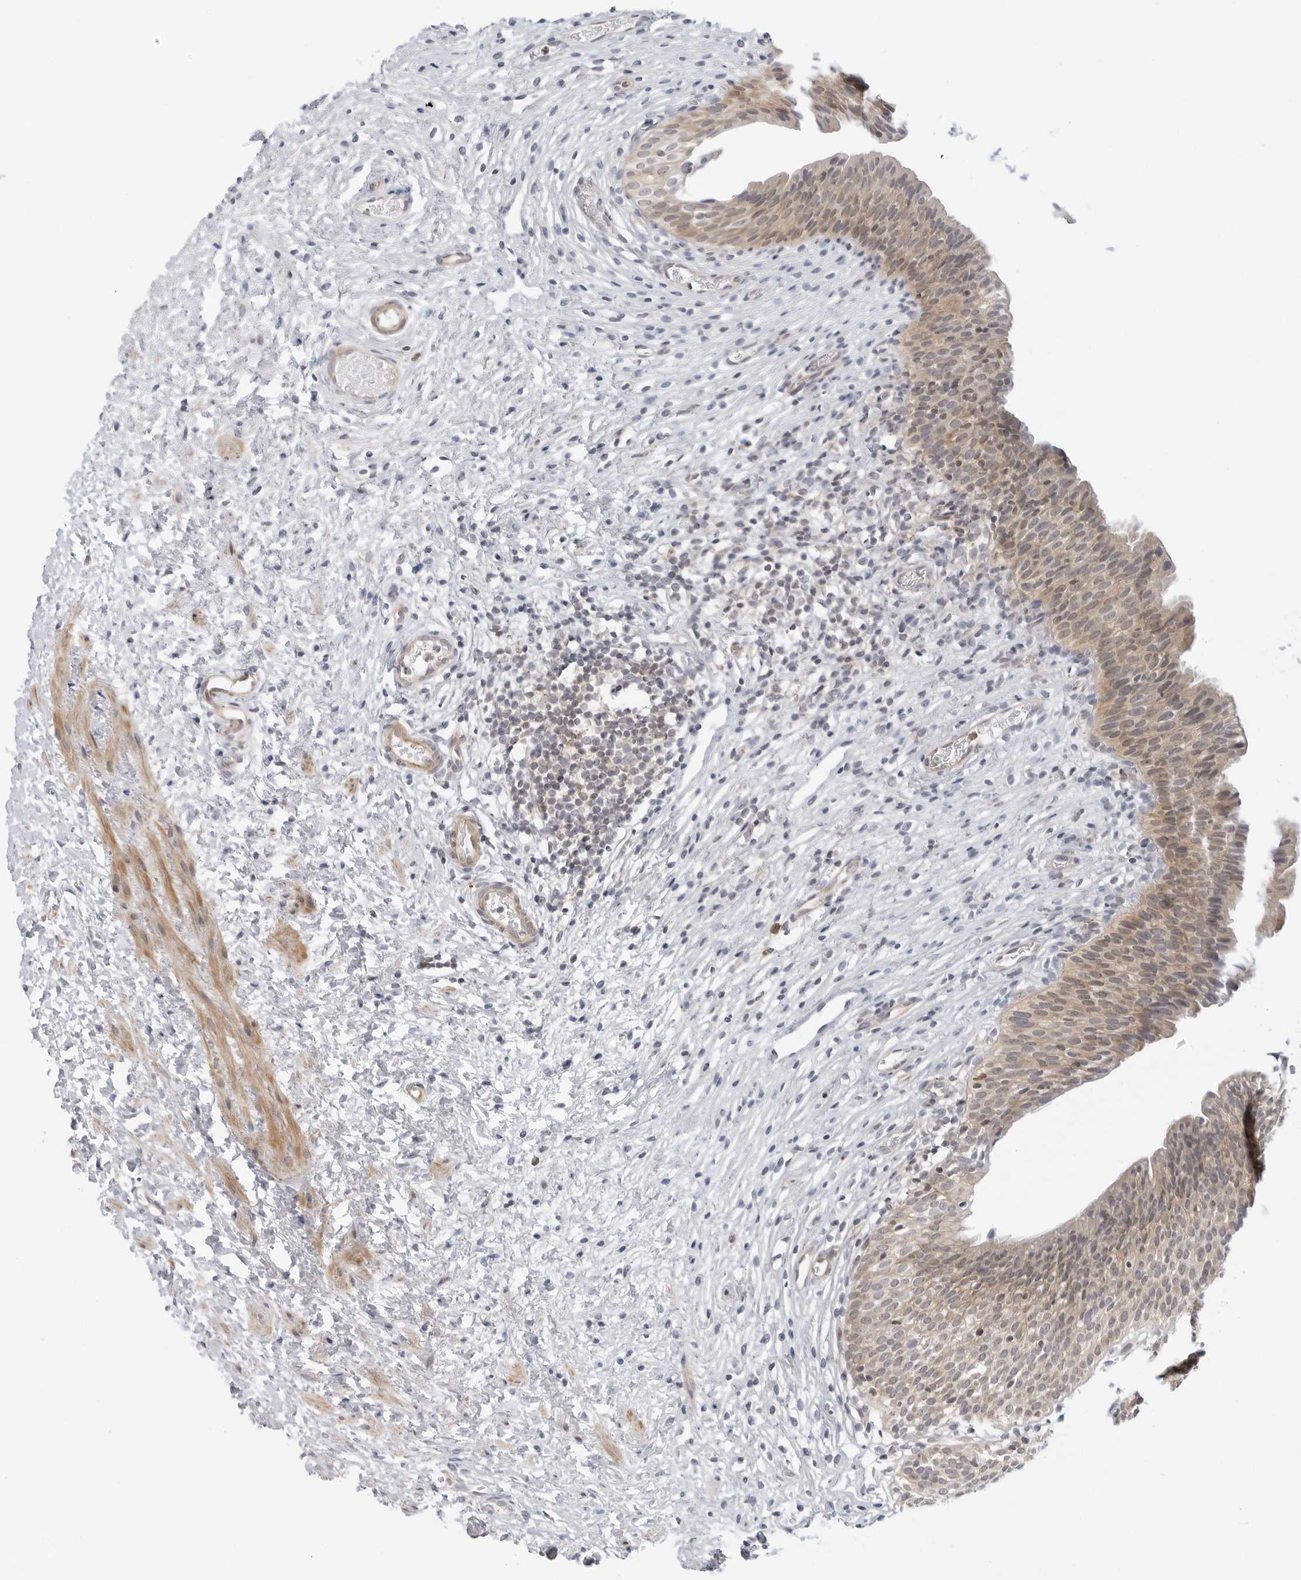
{"staining": {"intensity": "weak", "quantity": ">75%", "location": "cytoplasmic/membranous"}, "tissue": "urinary bladder", "cell_type": "Urothelial cells", "image_type": "normal", "snomed": [{"axis": "morphology", "description": "Normal tissue, NOS"}, {"axis": "topography", "description": "Urinary bladder"}], "caption": "High-magnification brightfield microscopy of normal urinary bladder stained with DAB (brown) and counterstained with hematoxylin (blue). urothelial cells exhibit weak cytoplasmic/membranous staining is identified in about>75% of cells.", "gene": "STXBP3", "patient": {"sex": "male", "age": 1}}